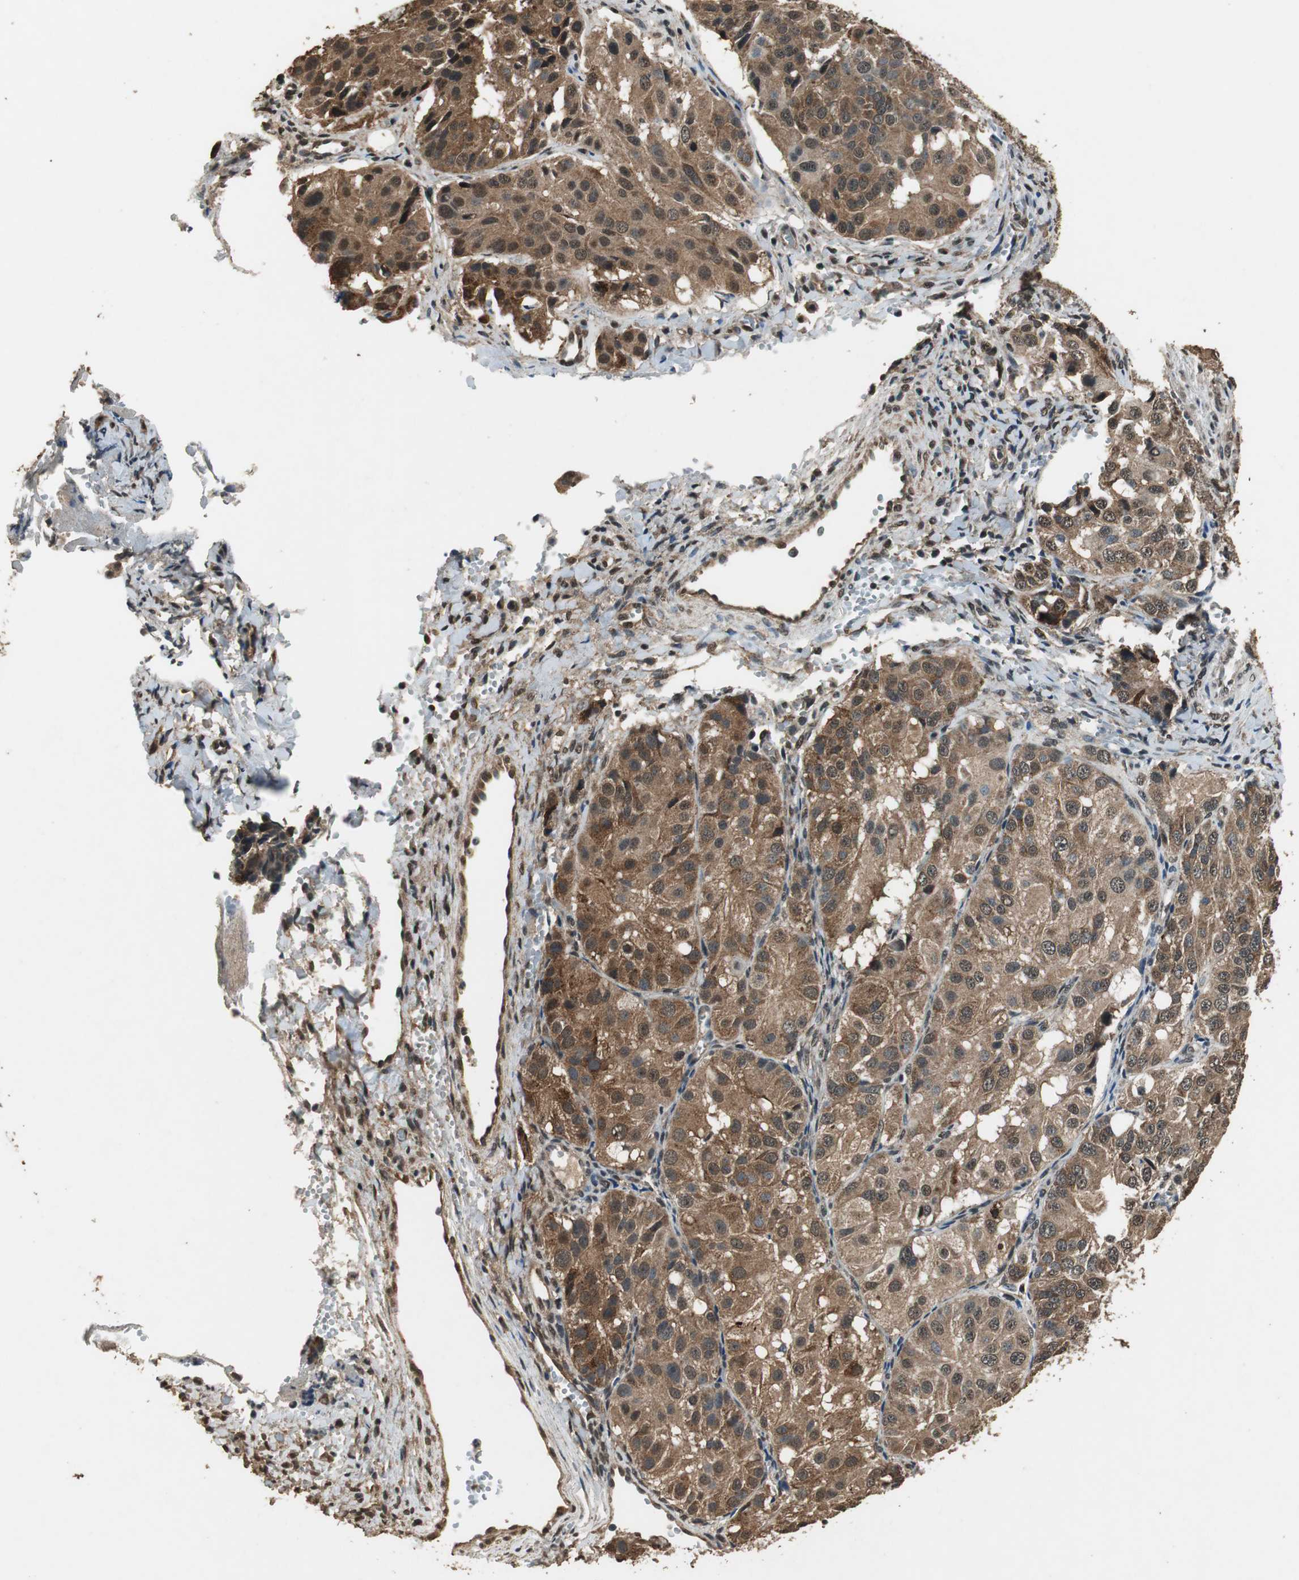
{"staining": {"intensity": "strong", "quantity": ">75%", "location": "cytoplasmic/membranous,nuclear"}, "tissue": "ovarian cancer", "cell_type": "Tumor cells", "image_type": "cancer", "snomed": [{"axis": "morphology", "description": "Carcinoma, endometroid"}, {"axis": "topography", "description": "Ovary"}], "caption": "Immunohistochemistry (IHC) micrograph of neoplastic tissue: ovarian cancer stained using immunohistochemistry exhibits high levels of strong protein expression localized specifically in the cytoplasmic/membranous and nuclear of tumor cells, appearing as a cytoplasmic/membranous and nuclear brown color.", "gene": "PPP1R13B", "patient": {"sex": "female", "age": 51}}